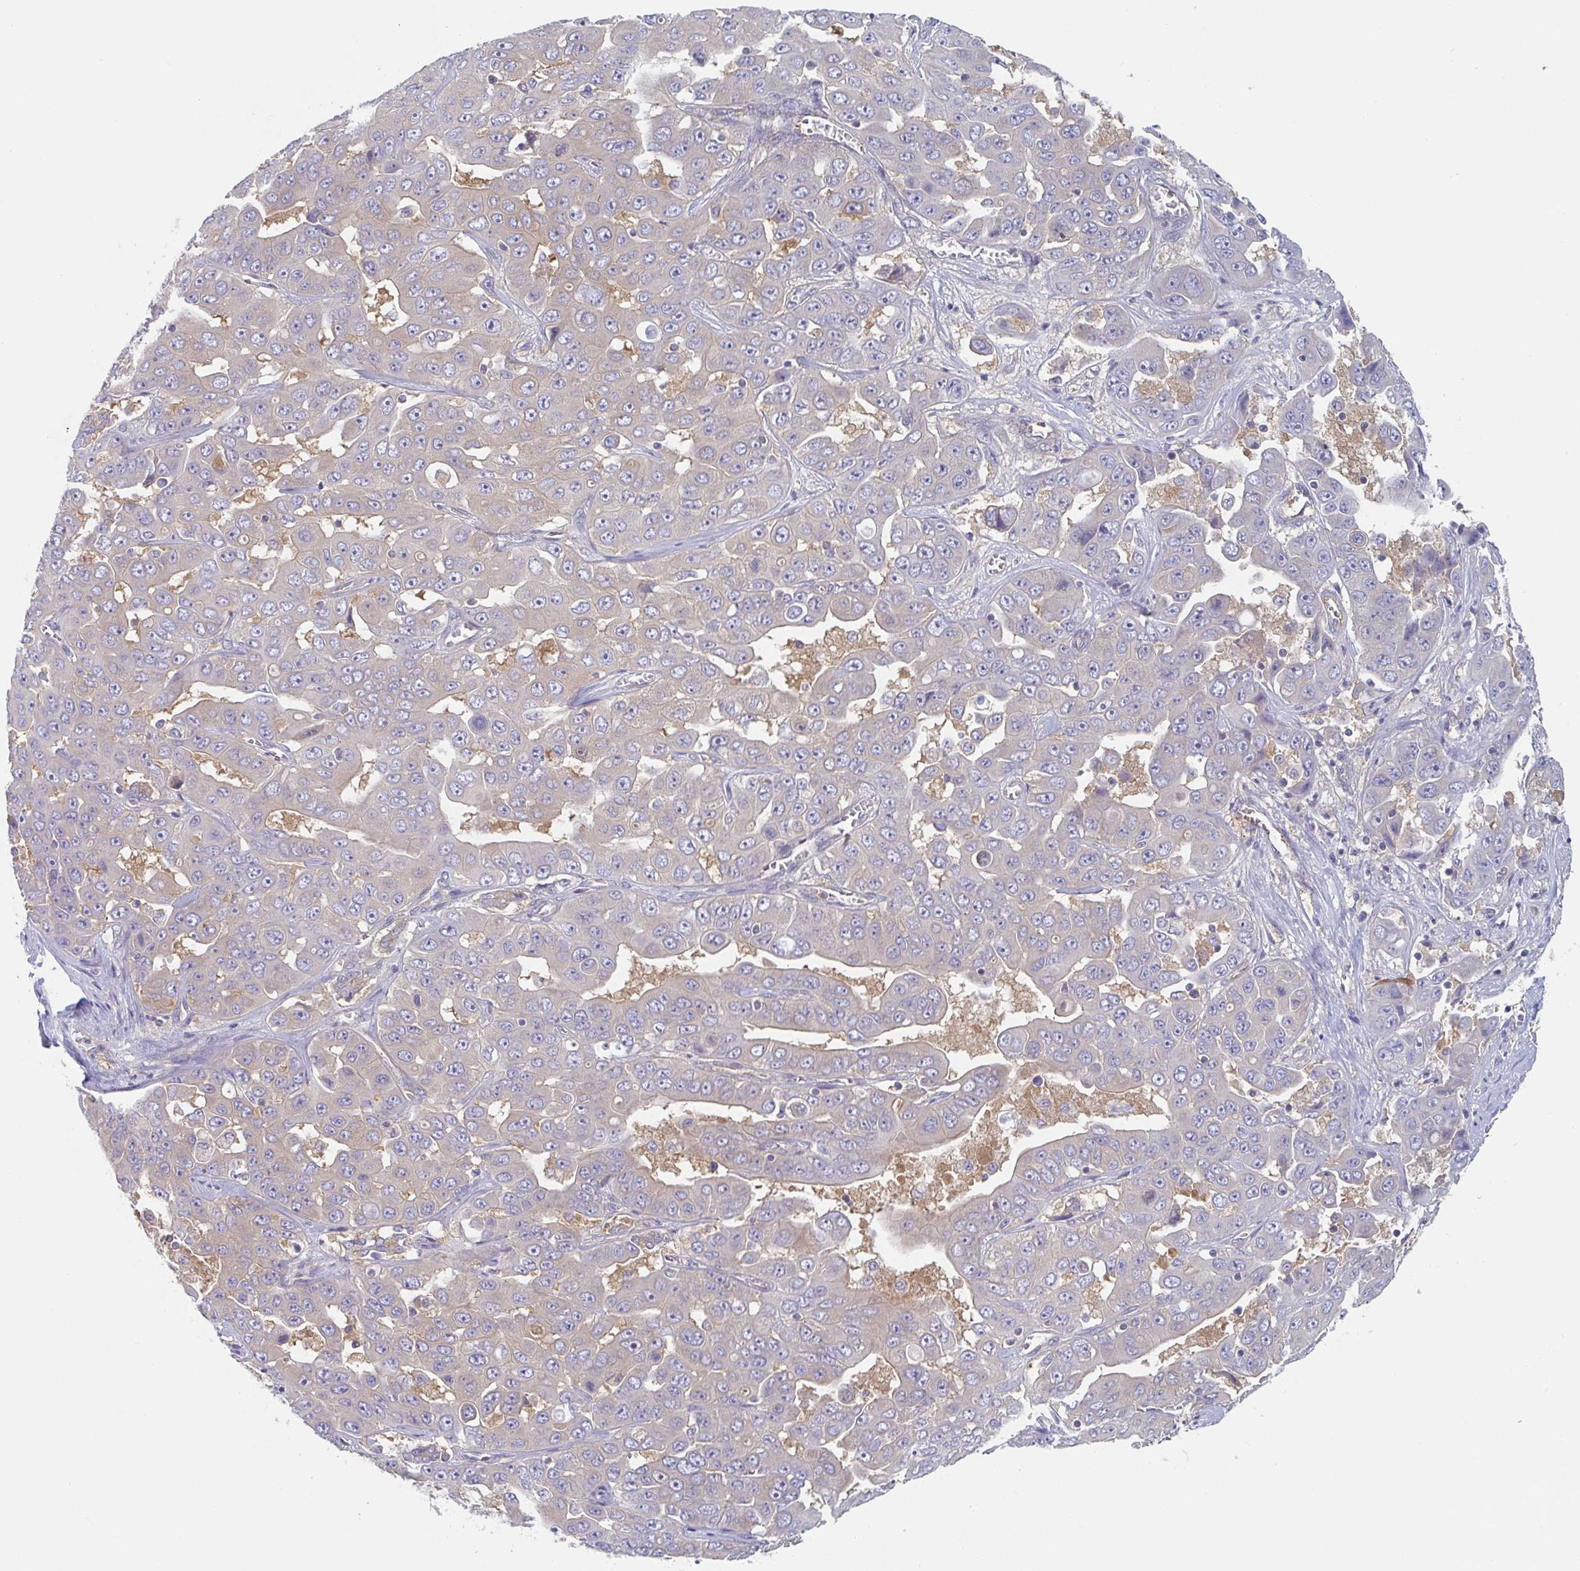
{"staining": {"intensity": "negative", "quantity": "none", "location": "none"}, "tissue": "liver cancer", "cell_type": "Tumor cells", "image_type": "cancer", "snomed": [{"axis": "morphology", "description": "Cholangiocarcinoma"}, {"axis": "topography", "description": "Liver"}], "caption": "The histopathology image displays no staining of tumor cells in liver cancer (cholangiocarcinoma). (Brightfield microscopy of DAB (3,3'-diaminobenzidine) IHC at high magnification).", "gene": "AMPD2", "patient": {"sex": "female", "age": 52}}